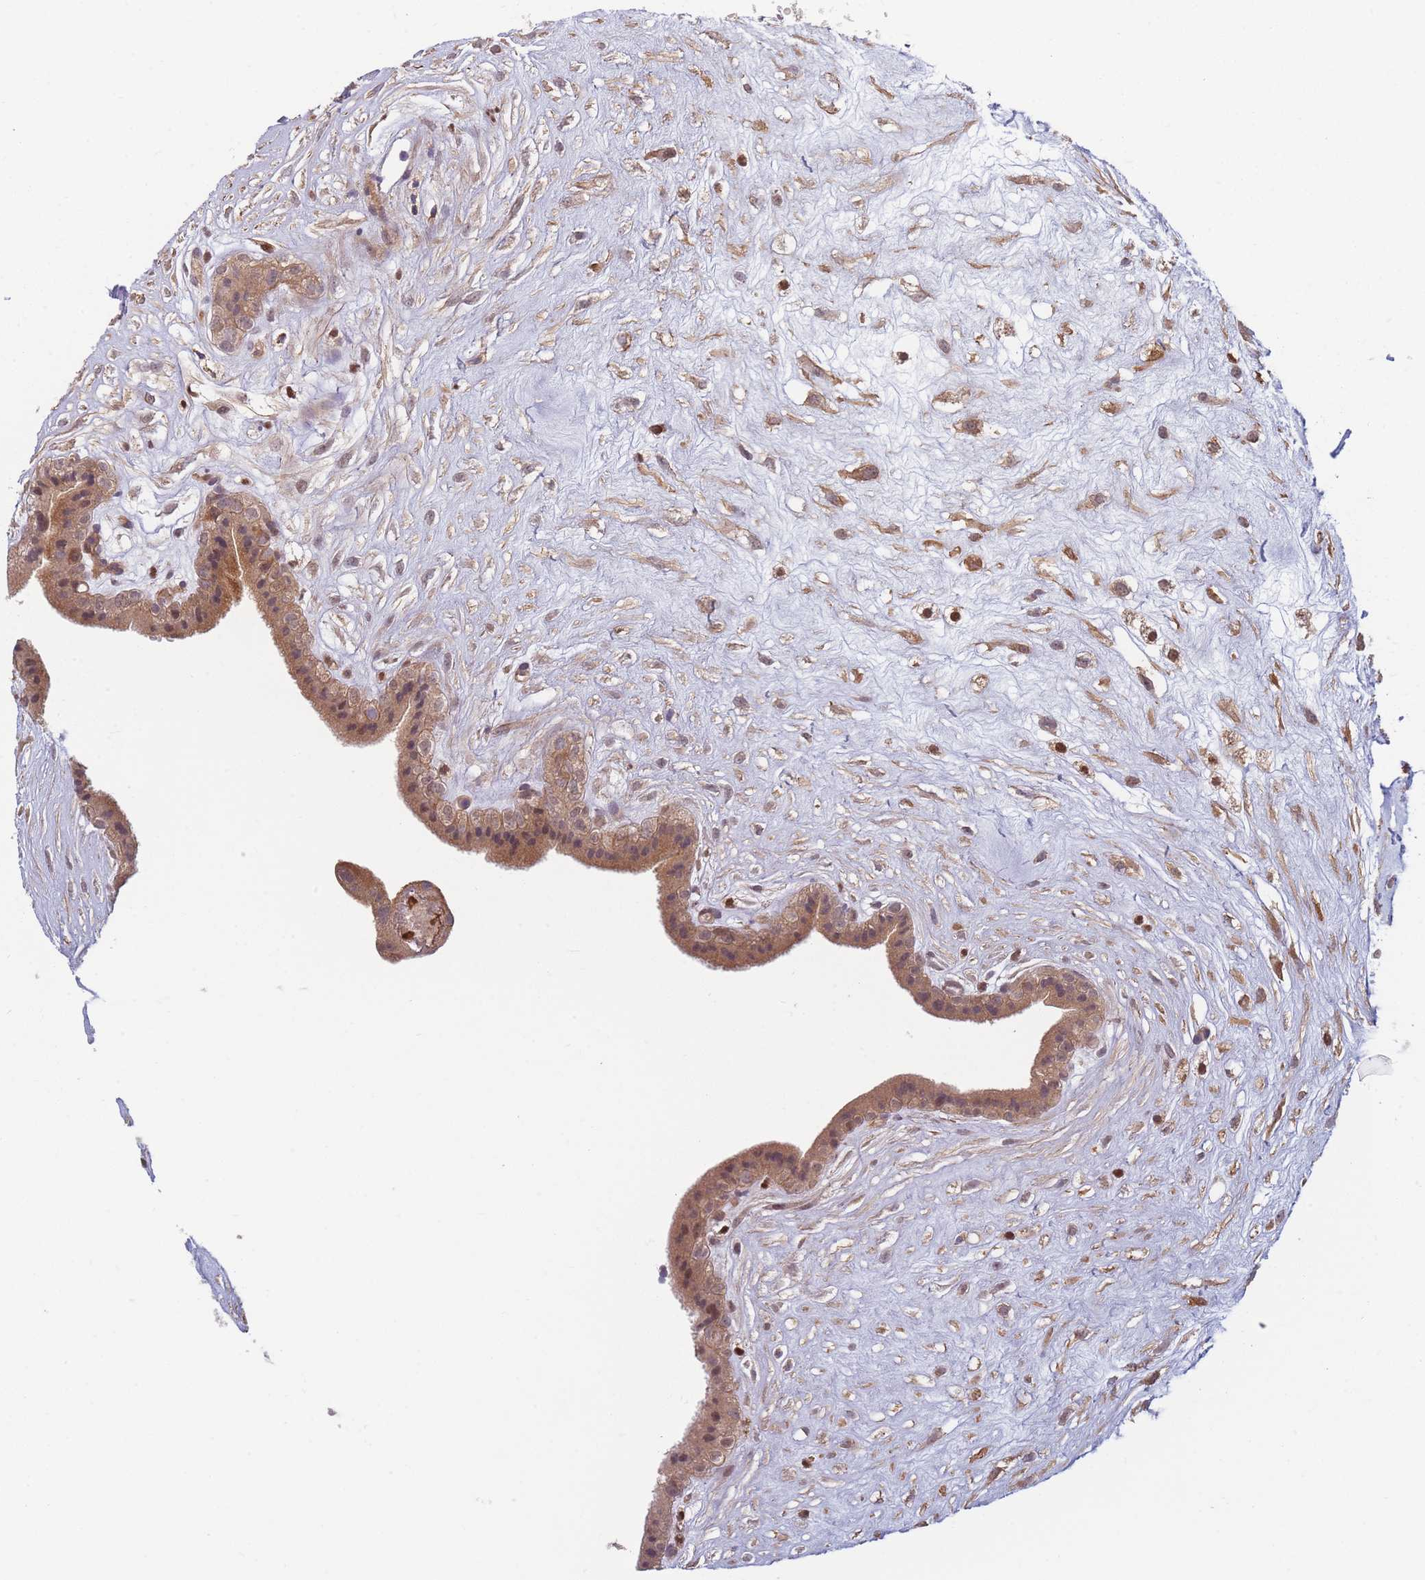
{"staining": {"intensity": "moderate", "quantity": ">75%", "location": "cytoplasmic/membranous"}, "tissue": "placenta", "cell_type": "Trophoblastic cells", "image_type": "normal", "snomed": [{"axis": "morphology", "description": "Normal tissue, NOS"}, {"axis": "topography", "description": "Placenta"}], "caption": "The histopathology image reveals a brown stain indicating the presence of a protein in the cytoplasmic/membranous of trophoblastic cells in placenta. (DAB (3,3'-diaminobenzidine) = brown stain, brightfield microscopy at high magnification).", "gene": "FAM153A", "patient": {"sex": "female", "age": 18}}